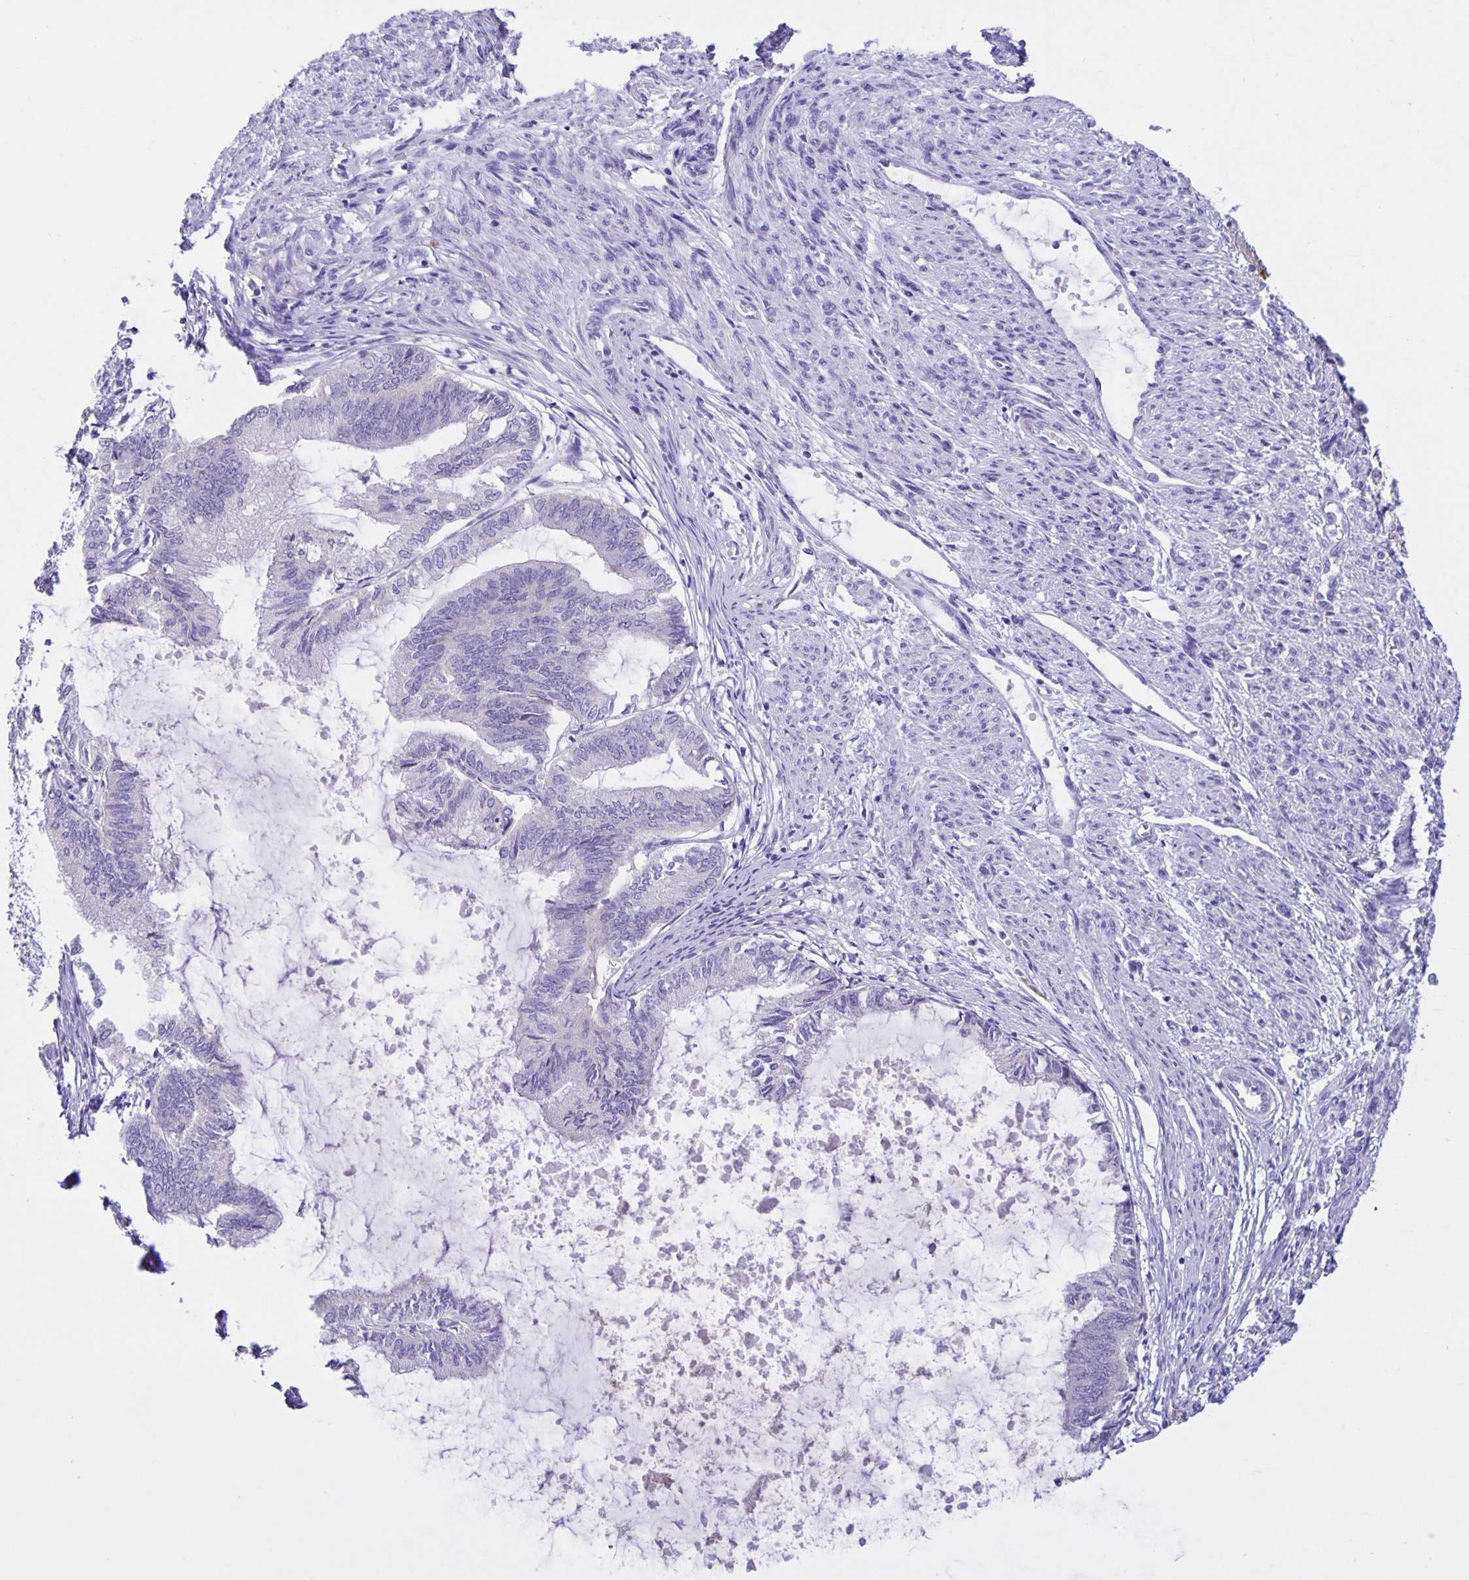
{"staining": {"intensity": "negative", "quantity": "none", "location": "none"}, "tissue": "endometrial cancer", "cell_type": "Tumor cells", "image_type": "cancer", "snomed": [{"axis": "morphology", "description": "Adenocarcinoma, NOS"}, {"axis": "topography", "description": "Endometrium"}], "caption": "Immunohistochemical staining of adenocarcinoma (endometrial) reveals no significant staining in tumor cells.", "gene": "ERMN", "patient": {"sex": "female", "age": 86}}